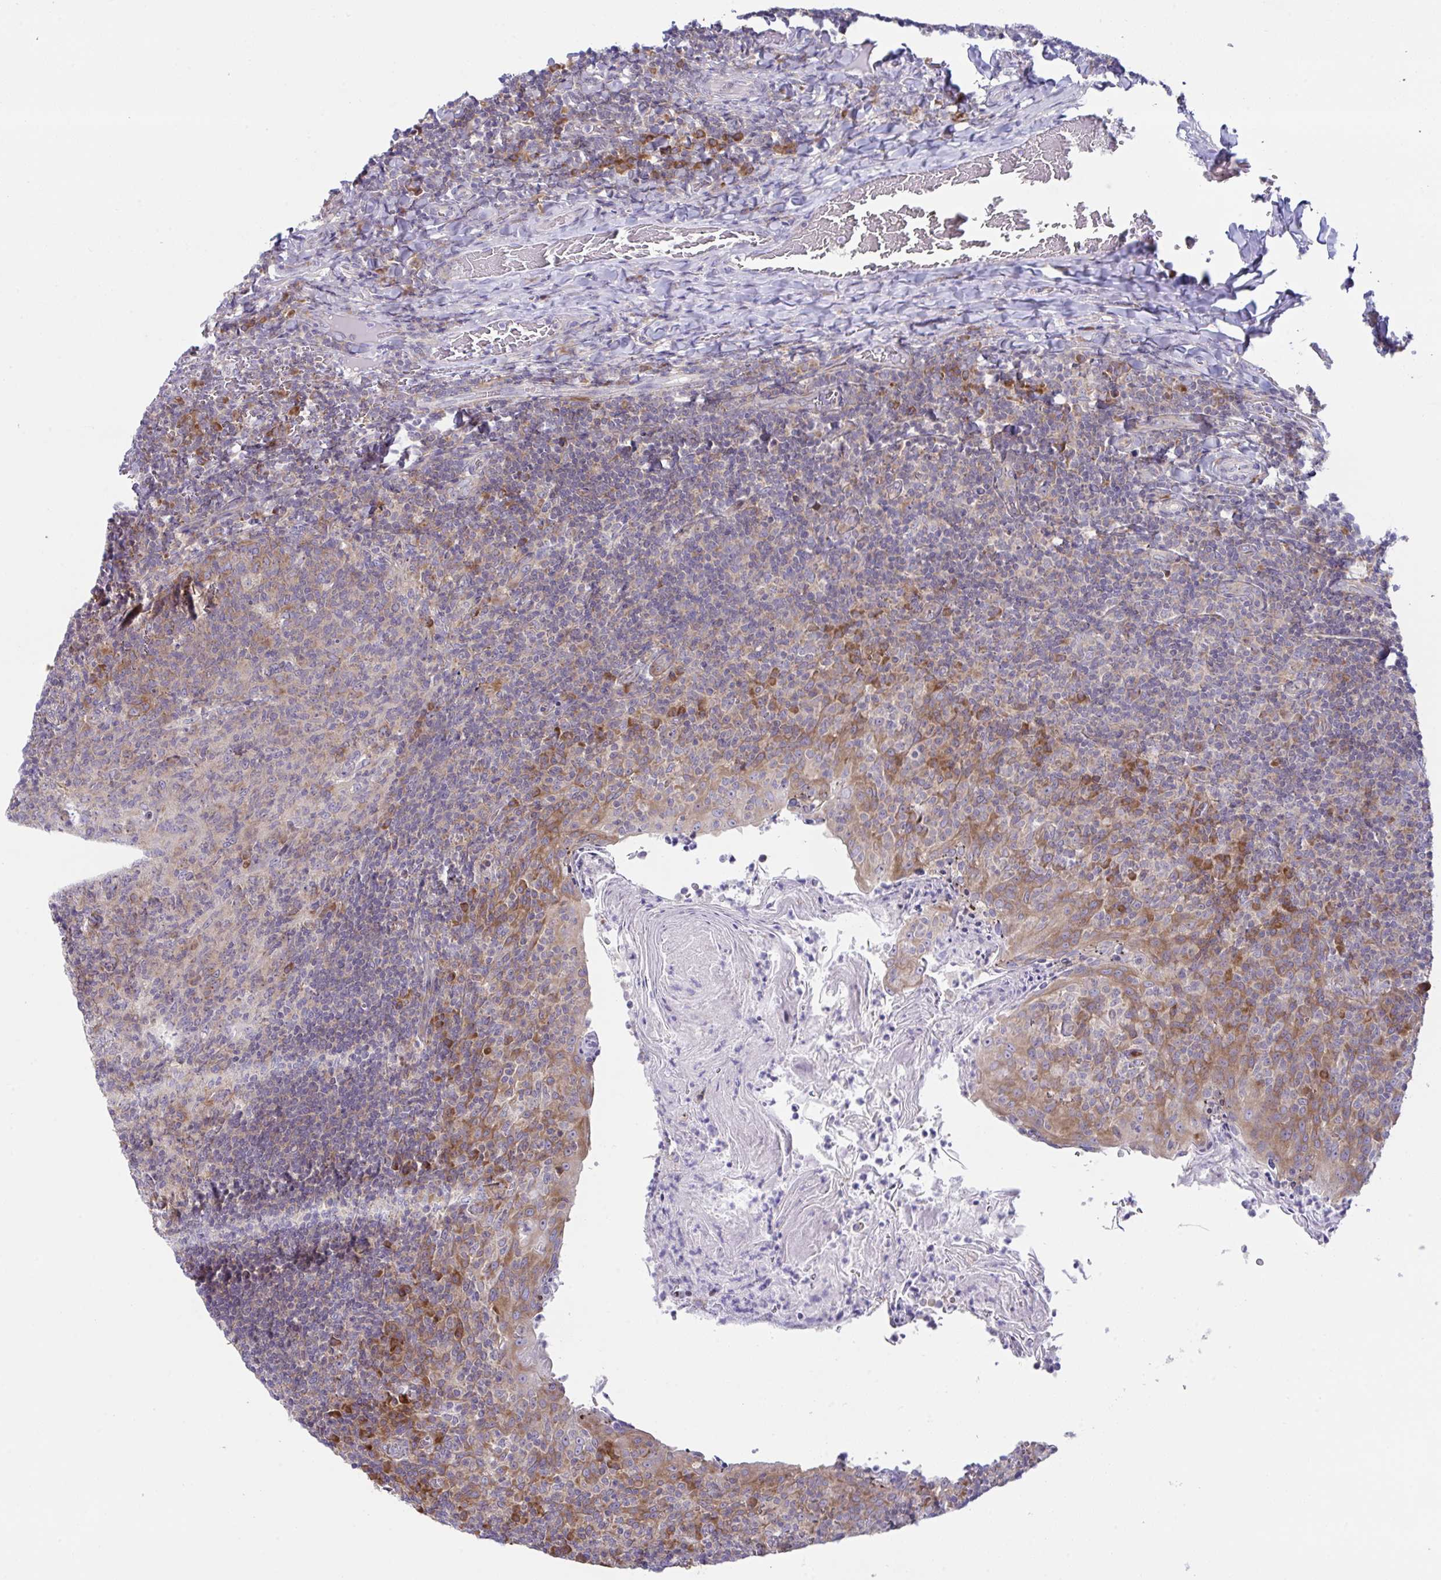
{"staining": {"intensity": "moderate", "quantity": "25%-75%", "location": "cytoplasmic/membranous"}, "tissue": "tonsil", "cell_type": "Germinal center cells", "image_type": "normal", "snomed": [{"axis": "morphology", "description": "Normal tissue, NOS"}, {"axis": "topography", "description": "Tonsil"}], "caption": "Moderate cytoplasmic/membranous staining for a protein is present in approximately 25%-75% of germinal center cells of normal tonsil using immunohistochemistry (IHC).", "gene": "FAU", "patient": {"sex": "female", "age": 10}}